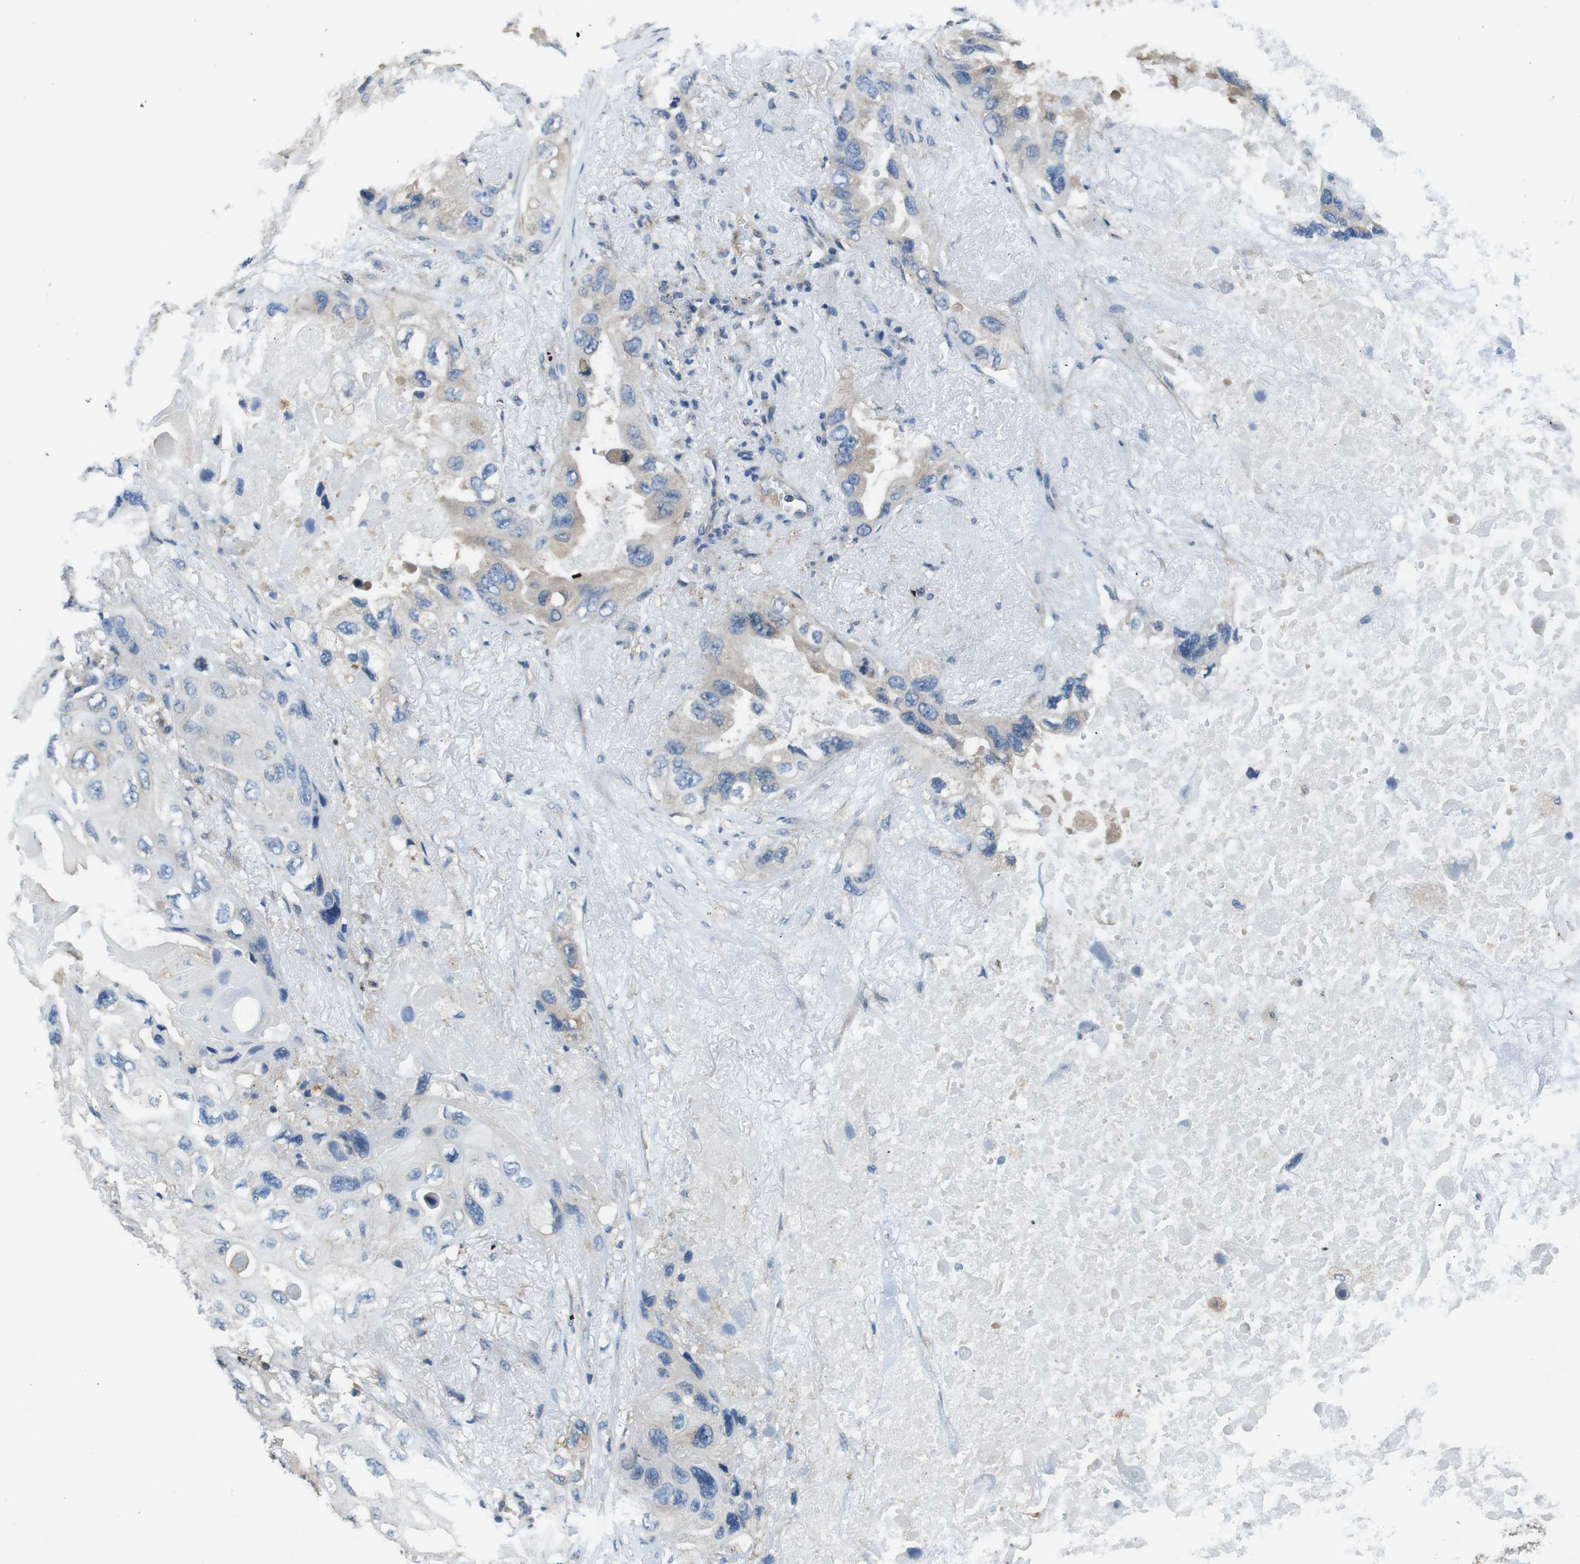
{"staining": {"intensity": "weak", "quantity": "25%-75%", "location": "cytoplasmic/membranous"}, "tissue": "lung cancer", "cell_type": "Tumor cells", "image_type": "cancer", "snomed": [{"axis": "morphology", "description": "Squamous cell carcinoma, NOS"}, {"axis": "topography", "description": "Lung"}], "caption": "Protein expression analysis of lung cancer displays weak cytoplasmic/membranous positivity in about 25%-75% of tumor cells.", "gene": "DCTN1", "patient": {"sex": "female", "age": 73}}